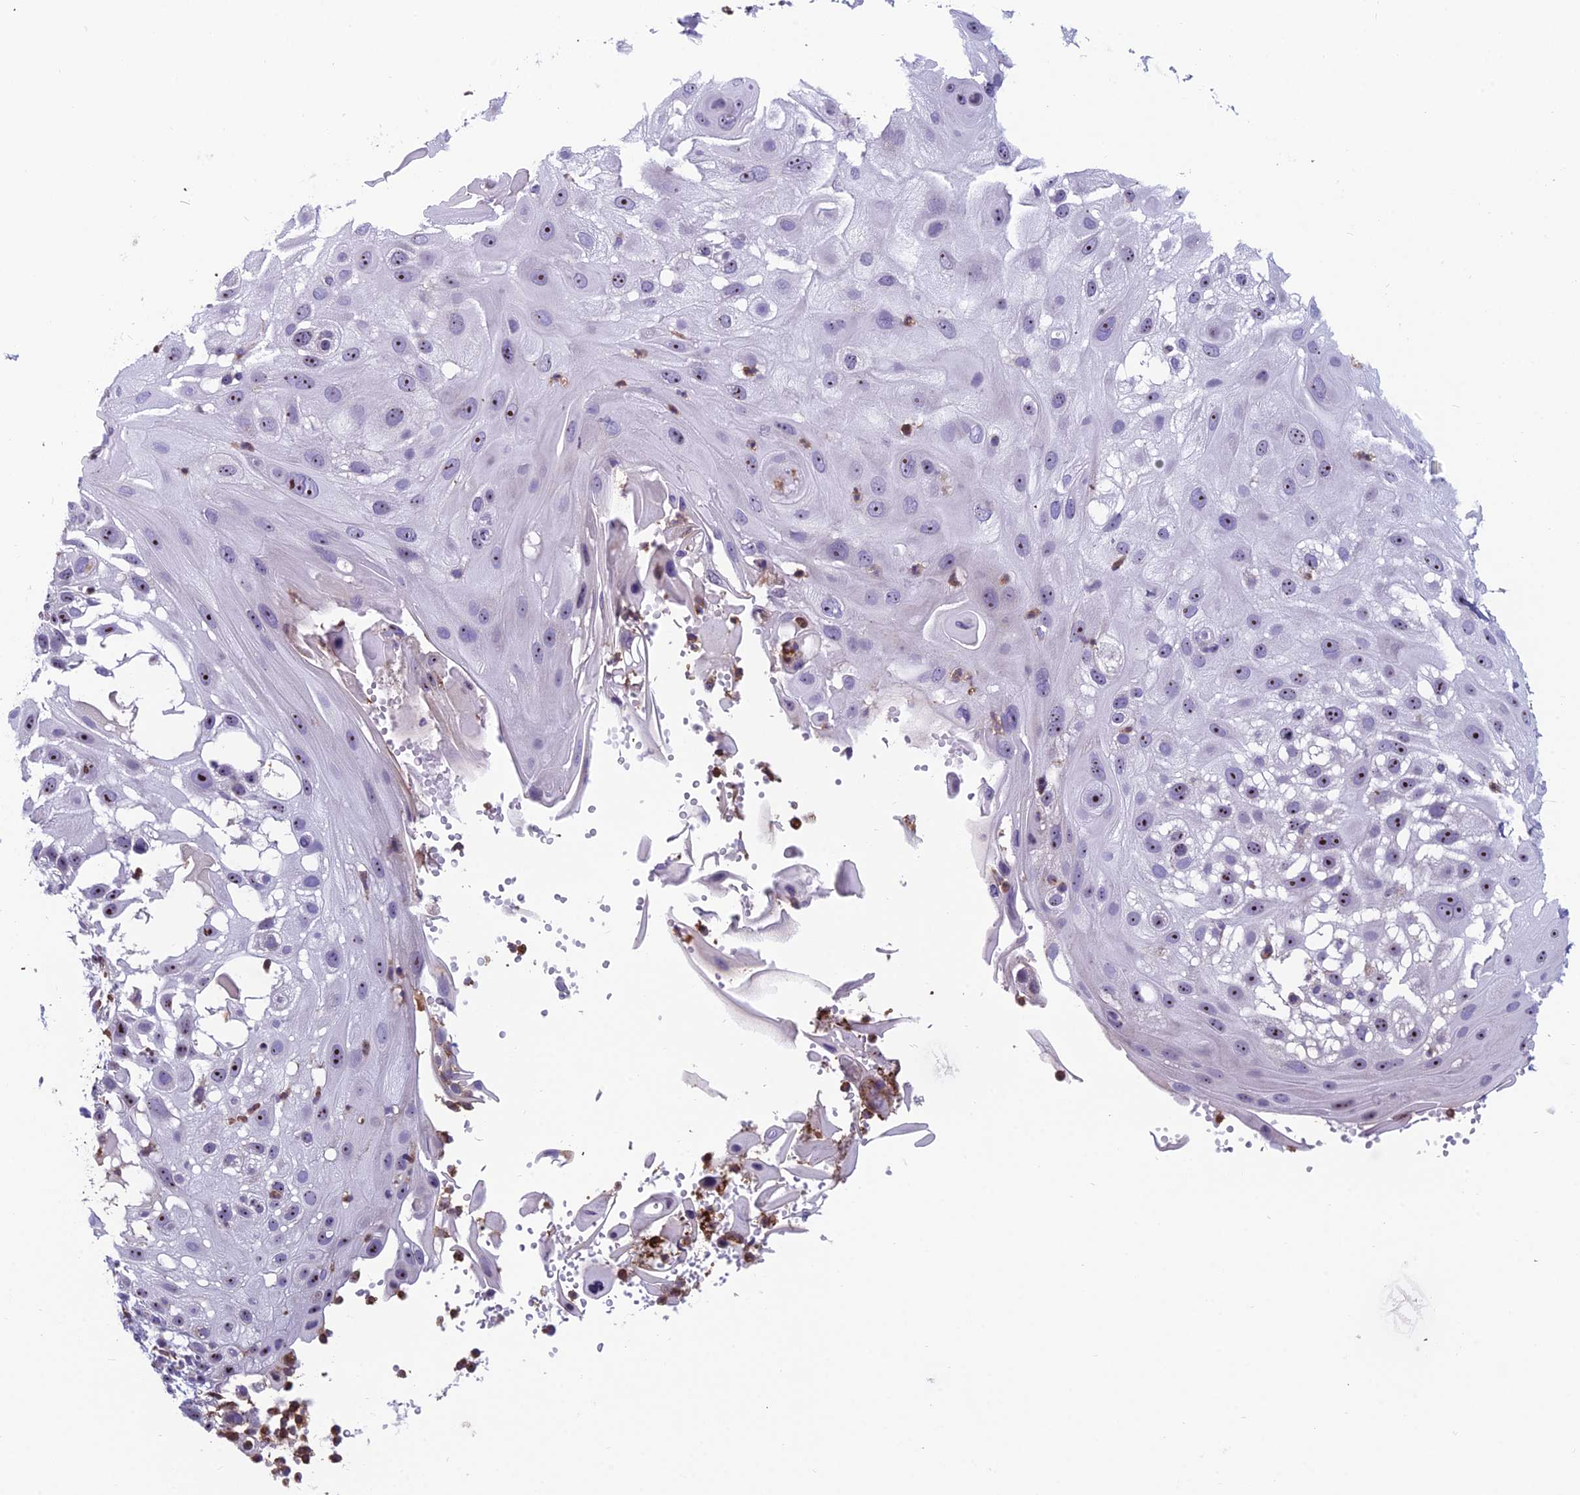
{"staining": {"intensity": "moderate", "quantity": ">75%", "location": "nuclear"}, "tissue": "skin cancer", "cell_type": "Tumor cells", "image_type": "cancer", "snomed": [{"axis": "morphology", "description": "Squamous cell carcinoma, NOS"}, {"axis": "topography", "description": "Skin"}], "caption": "Tumor cells demonstrate medium levels of moderate nuclear positivity in about >75% of cells in human skin squamous cell carcinoma. The protein of interest is stained brown, and the nuclei are stained in blue (DAB IHC with brightfield microscopy, high magnification).", "gene": "NOC2L", "patient": {"sex": "female", "age": 44}}